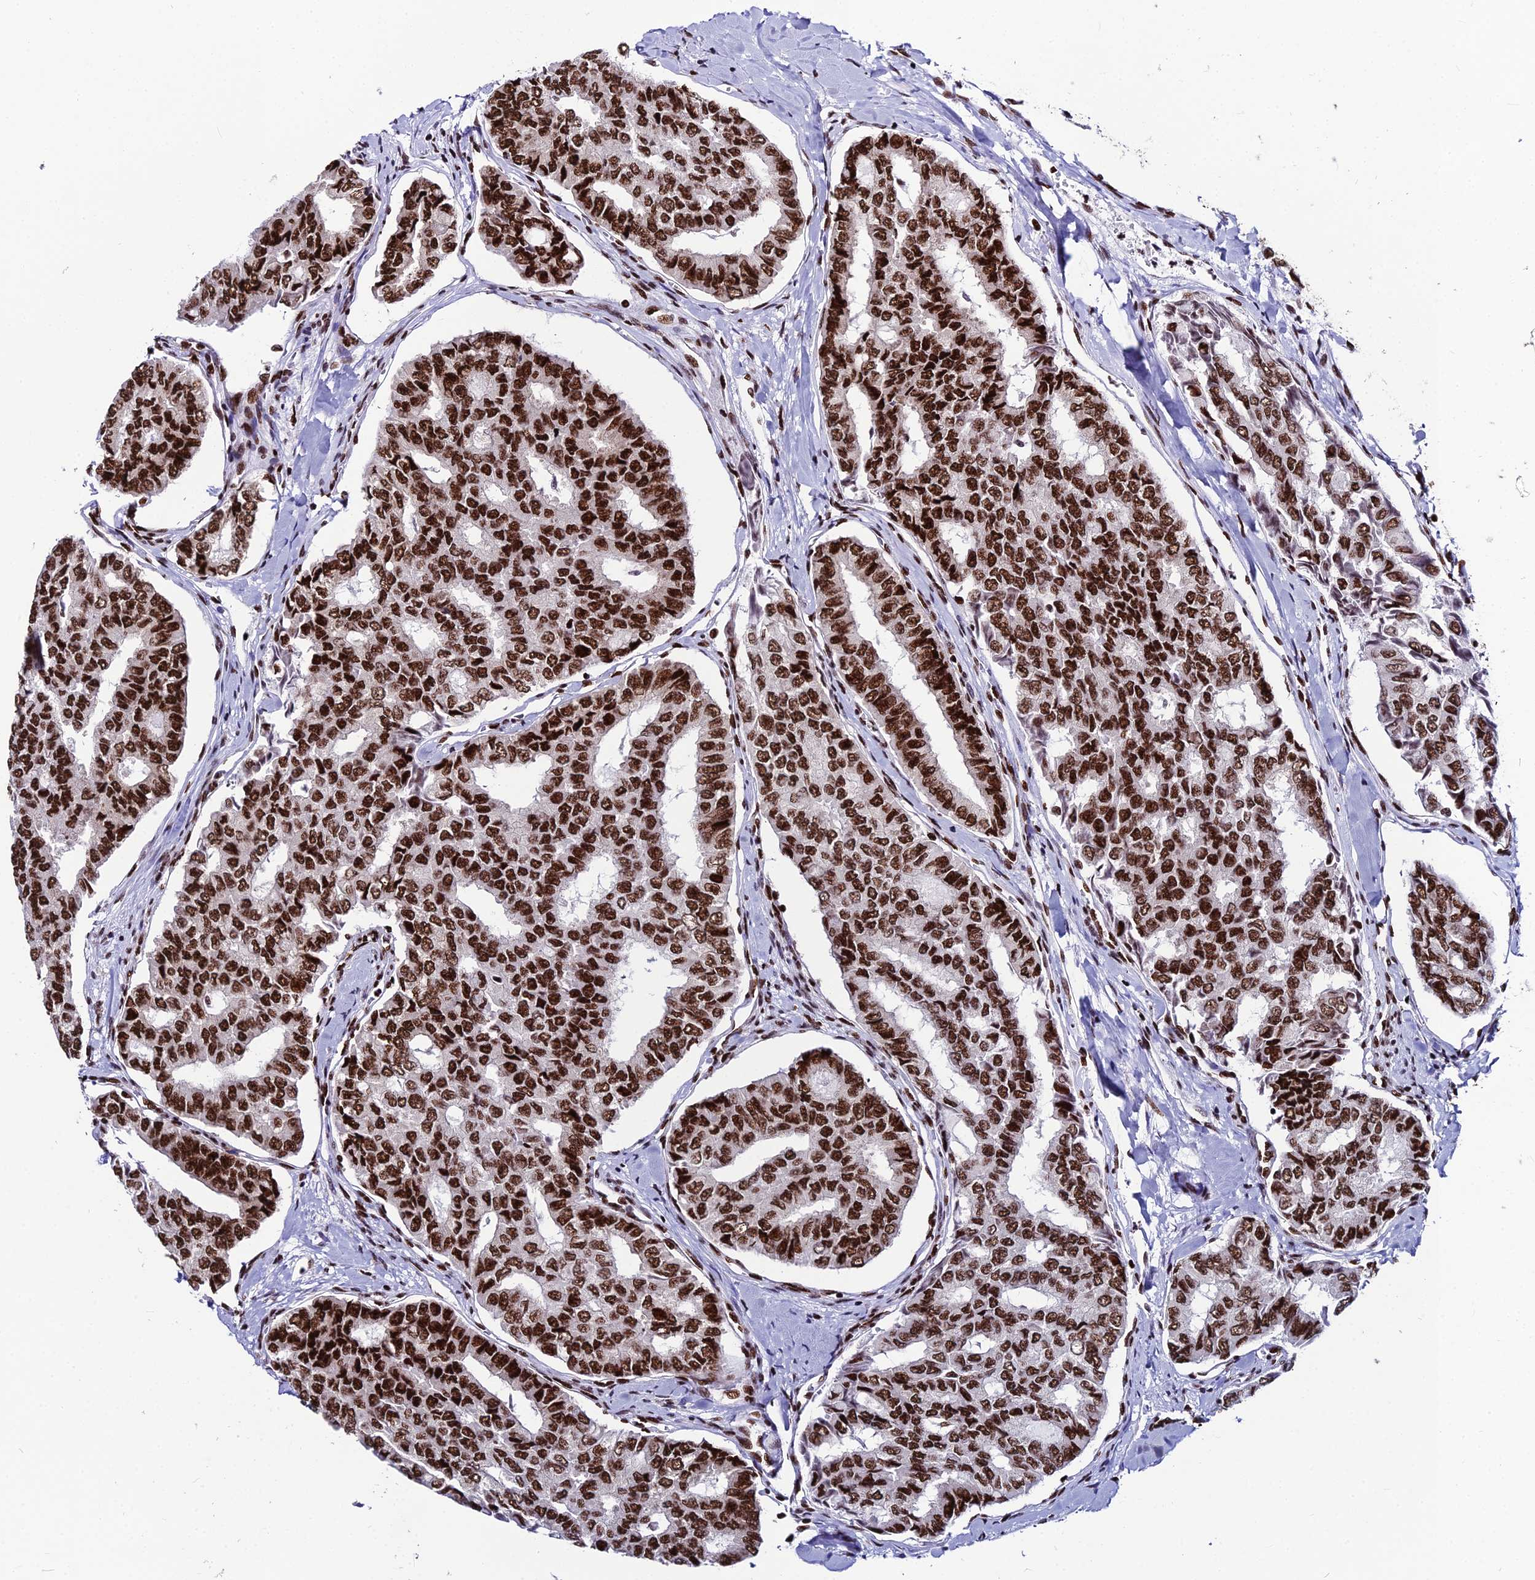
{"staining": {"intensity": "strong", "quantity": ">75%", "location": "nuclear"}, "tissue": "thyroid cancer", "cell_type": "Tumor cells", "image_type": "cancer", "snomed": [{"axis": "morphology", "description": "Papillary adenocarcinoma, NOS"}, {"axis": "topography", "description": "Thyroid gland"}], "caption": "Approximately >75% of tumor cells in thyroid cancer (papillary adenocarcinoma) display strong nuclear protein positivity as visualized by brown immunohistochemical staining.", "gene": "HNRNPH1", "patient": {"sex": "female", "age": 35}}